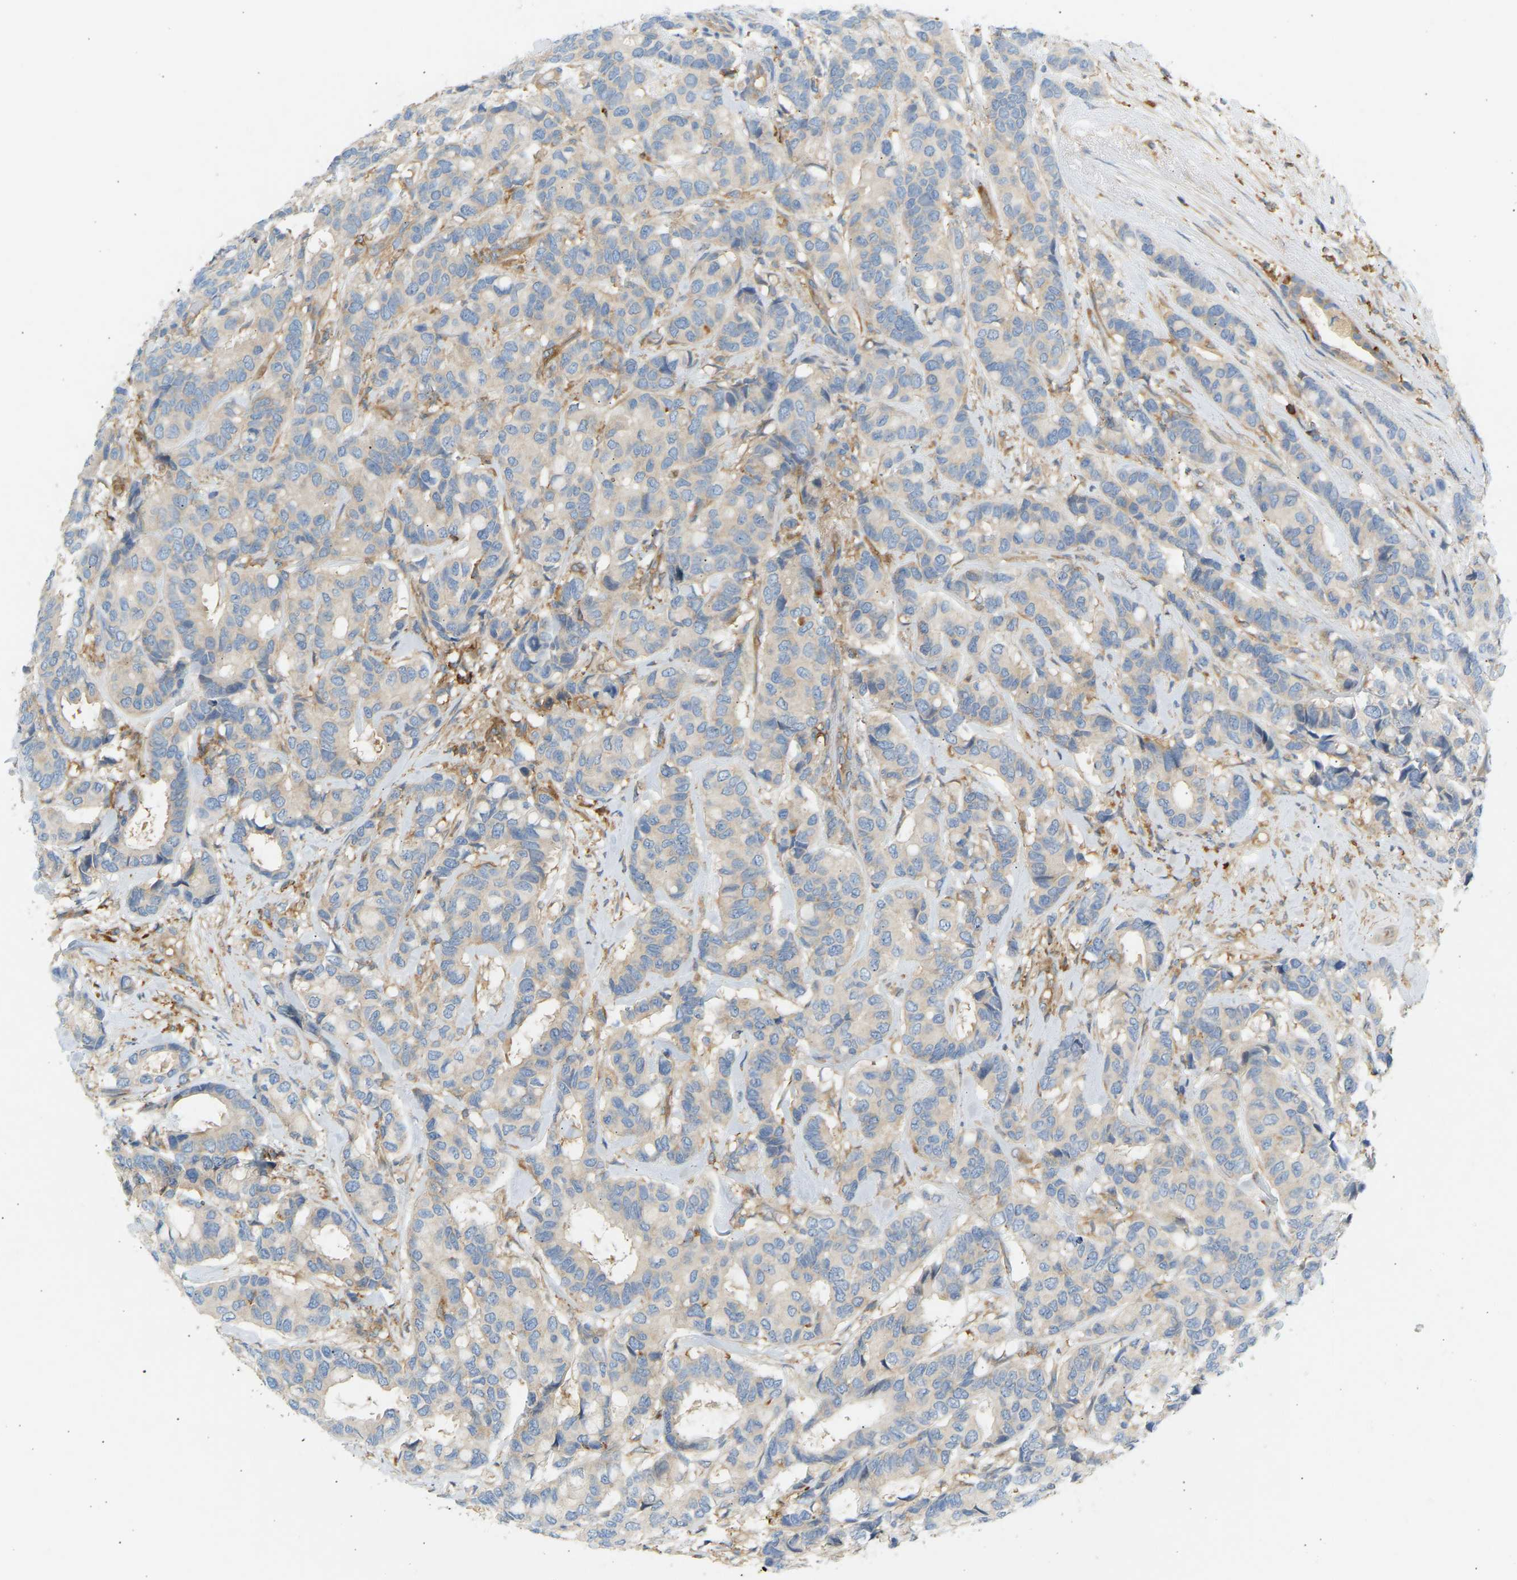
{"staining": {"intensity": "negative", "quantity": "none", "location": "none"}, "tissue": "breast cancer", "cell_type": "Tumor cells", "image_type": "cancer", "snomed": [{"axis": "morphology", "description": "Duct carcinoma"}, {"axis": "topography", "description": "Breast"}], "caption": "The image displays no staining of tumor cells in breast cancer (invasive ductal carcinoma).", "gene": "FNBP1", "patient": {"sex": "female", "age": 87}}